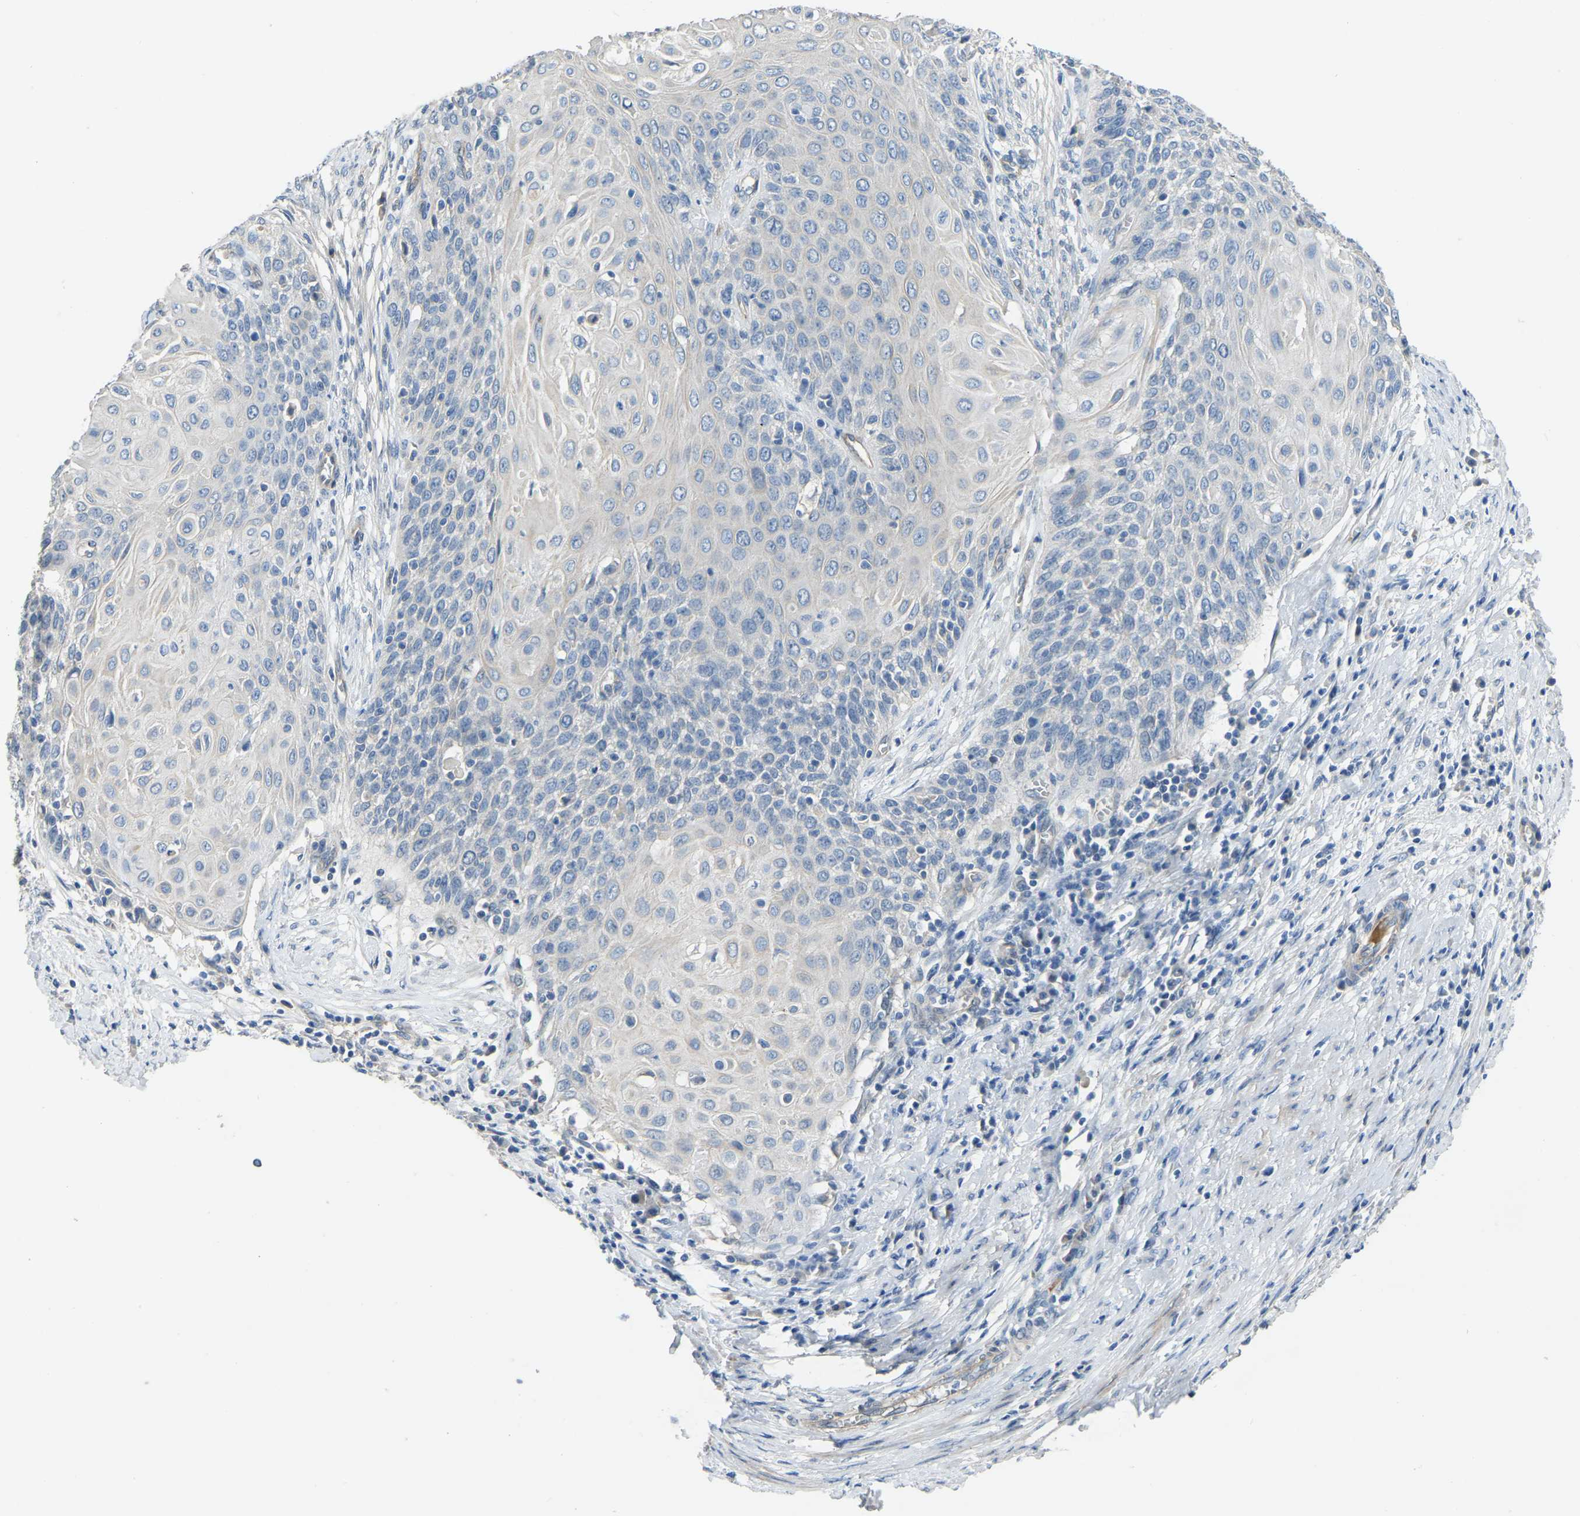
{"staining": {"intensity": "negative", "quantity": "none", "location": "none"}, "tissue": "cervical cancer", "cell_type": "Tumor cells", "image_type": "cancer", "snomed": [{"axis": "morphology", "description": "Squamous cell carcinoma, NOS"}, {"axis": "topography", "description": "Cervix"}], "caption": "High power microscopy photomicrograph of an IHC histopathology image of squamous cell carcinoma (cervical), revealing no significant expression in tumor cells.", "gene": "HIGD2B", "patient": {"sex": "female", "age": 39}}